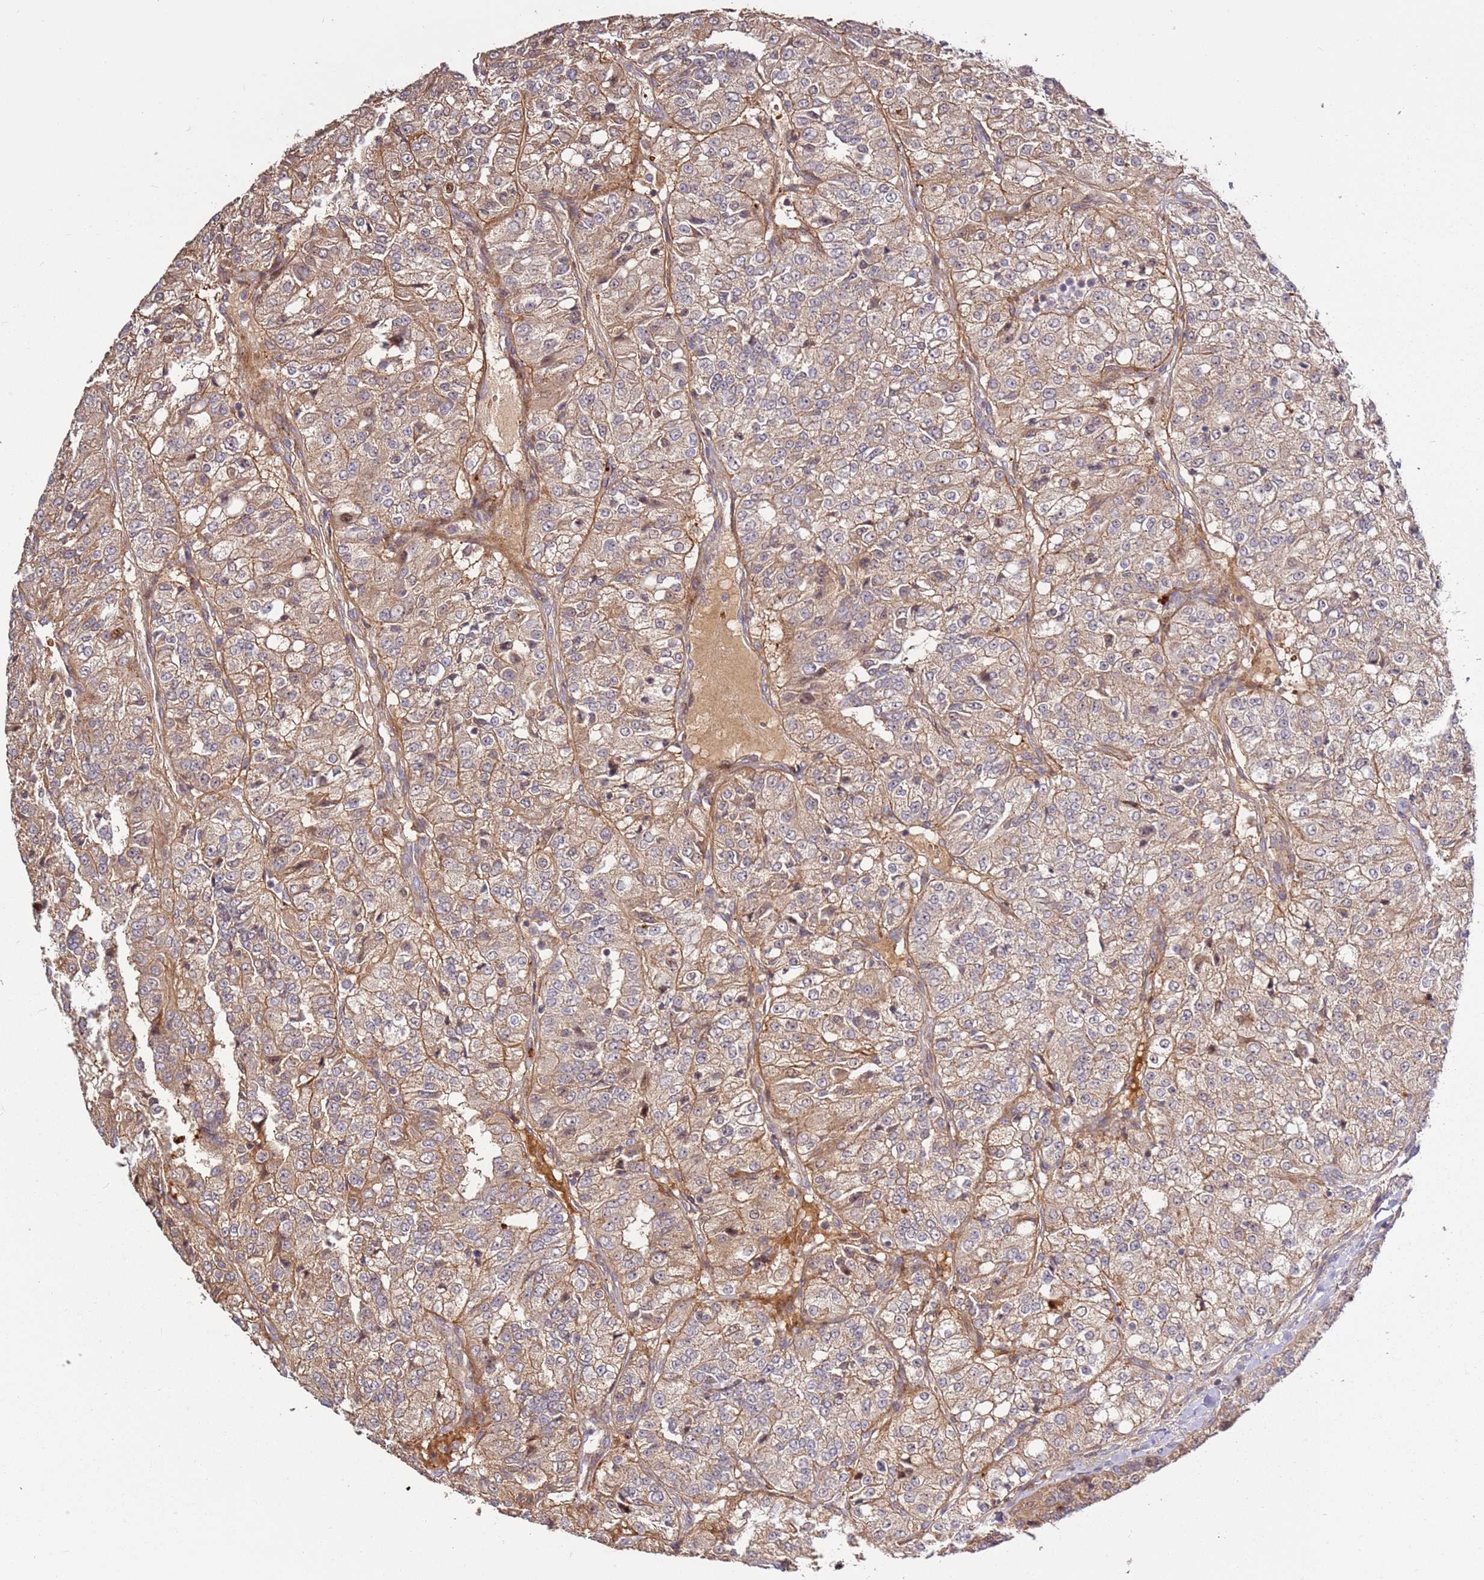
{"staining": {"intensity": "moderate", "quantity": "25%-75%", "location": "cytoplasmic/membranous"}, "tissue": "renal cancer", "cell_type": "Tumor cells", "image_type": "cancer", "snomed": [{"axis": "morphology", "description": "Adenocarcinoma, NOS"}, {"axis": "topography", "description": "Kidney"}], "caption": "The immunohistochemical stain labels moderate cytoplasmic/membranous expression in tumor cells of renal cancer (adenocarcinoma) tissue.", "gene": "RHBDL1", "patient": {"sex": "female", "age": 63}}